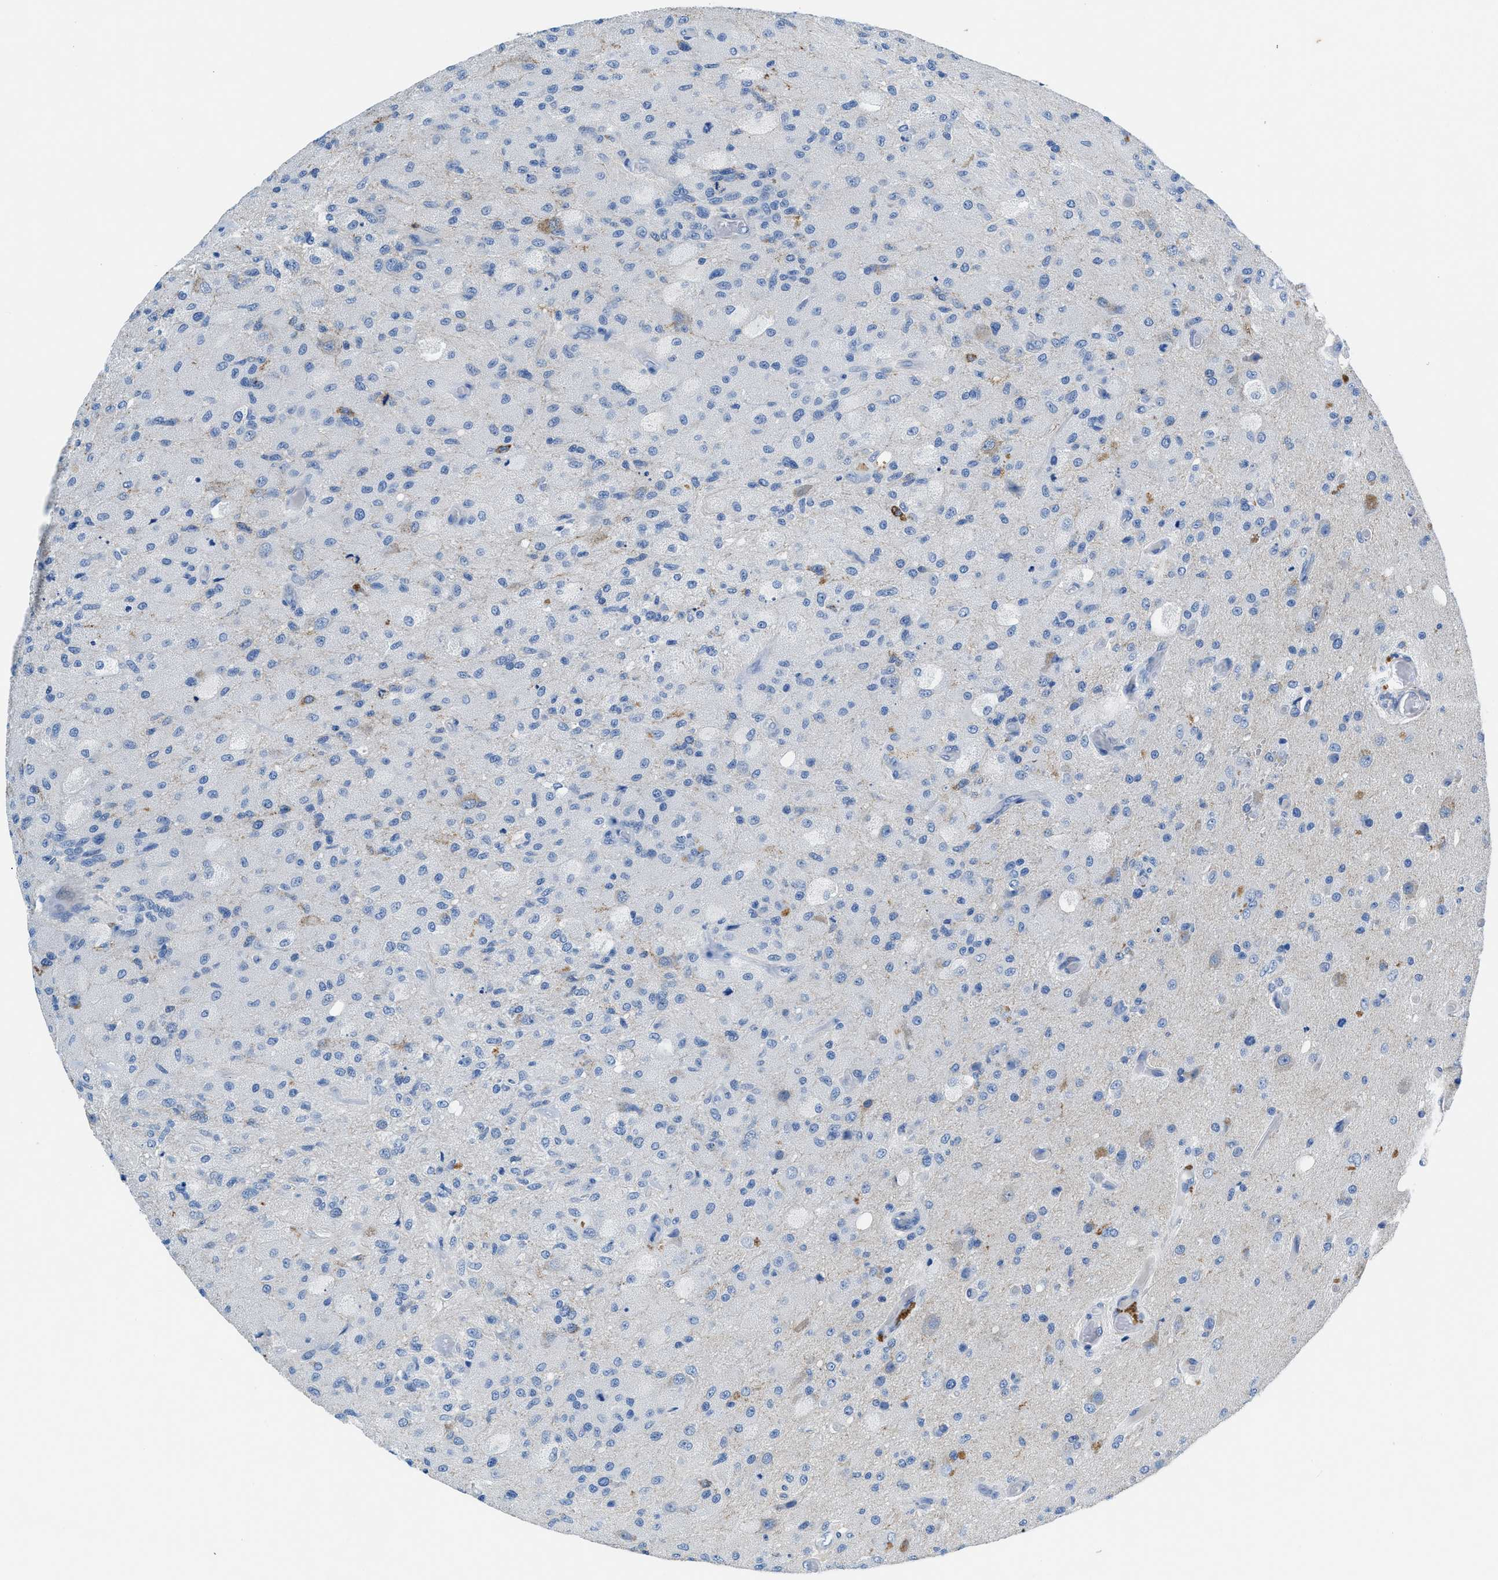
{"staining": {"intensity": "negative", "quantity": "none", "location": "none"}, "tissue": "glioma", "cell_type": "Tumor cells", "image_type": "cancer", "snomed": [{"axis": "morphology", "description": "Normal tissue, NOS"}, {"axis": "morphology", "description": "Glioma, malignant, High grade"}, {"axis": "topography", "description": "Cerebral cortex"}], "caption": "A high-resolution image shows immunohistochemistry staining of high-grade glioma (malignant), which displays no significant positivity in tumor cells.", "gene": "SLC10A6", "patient": {"sex": "male", "age": 77}}